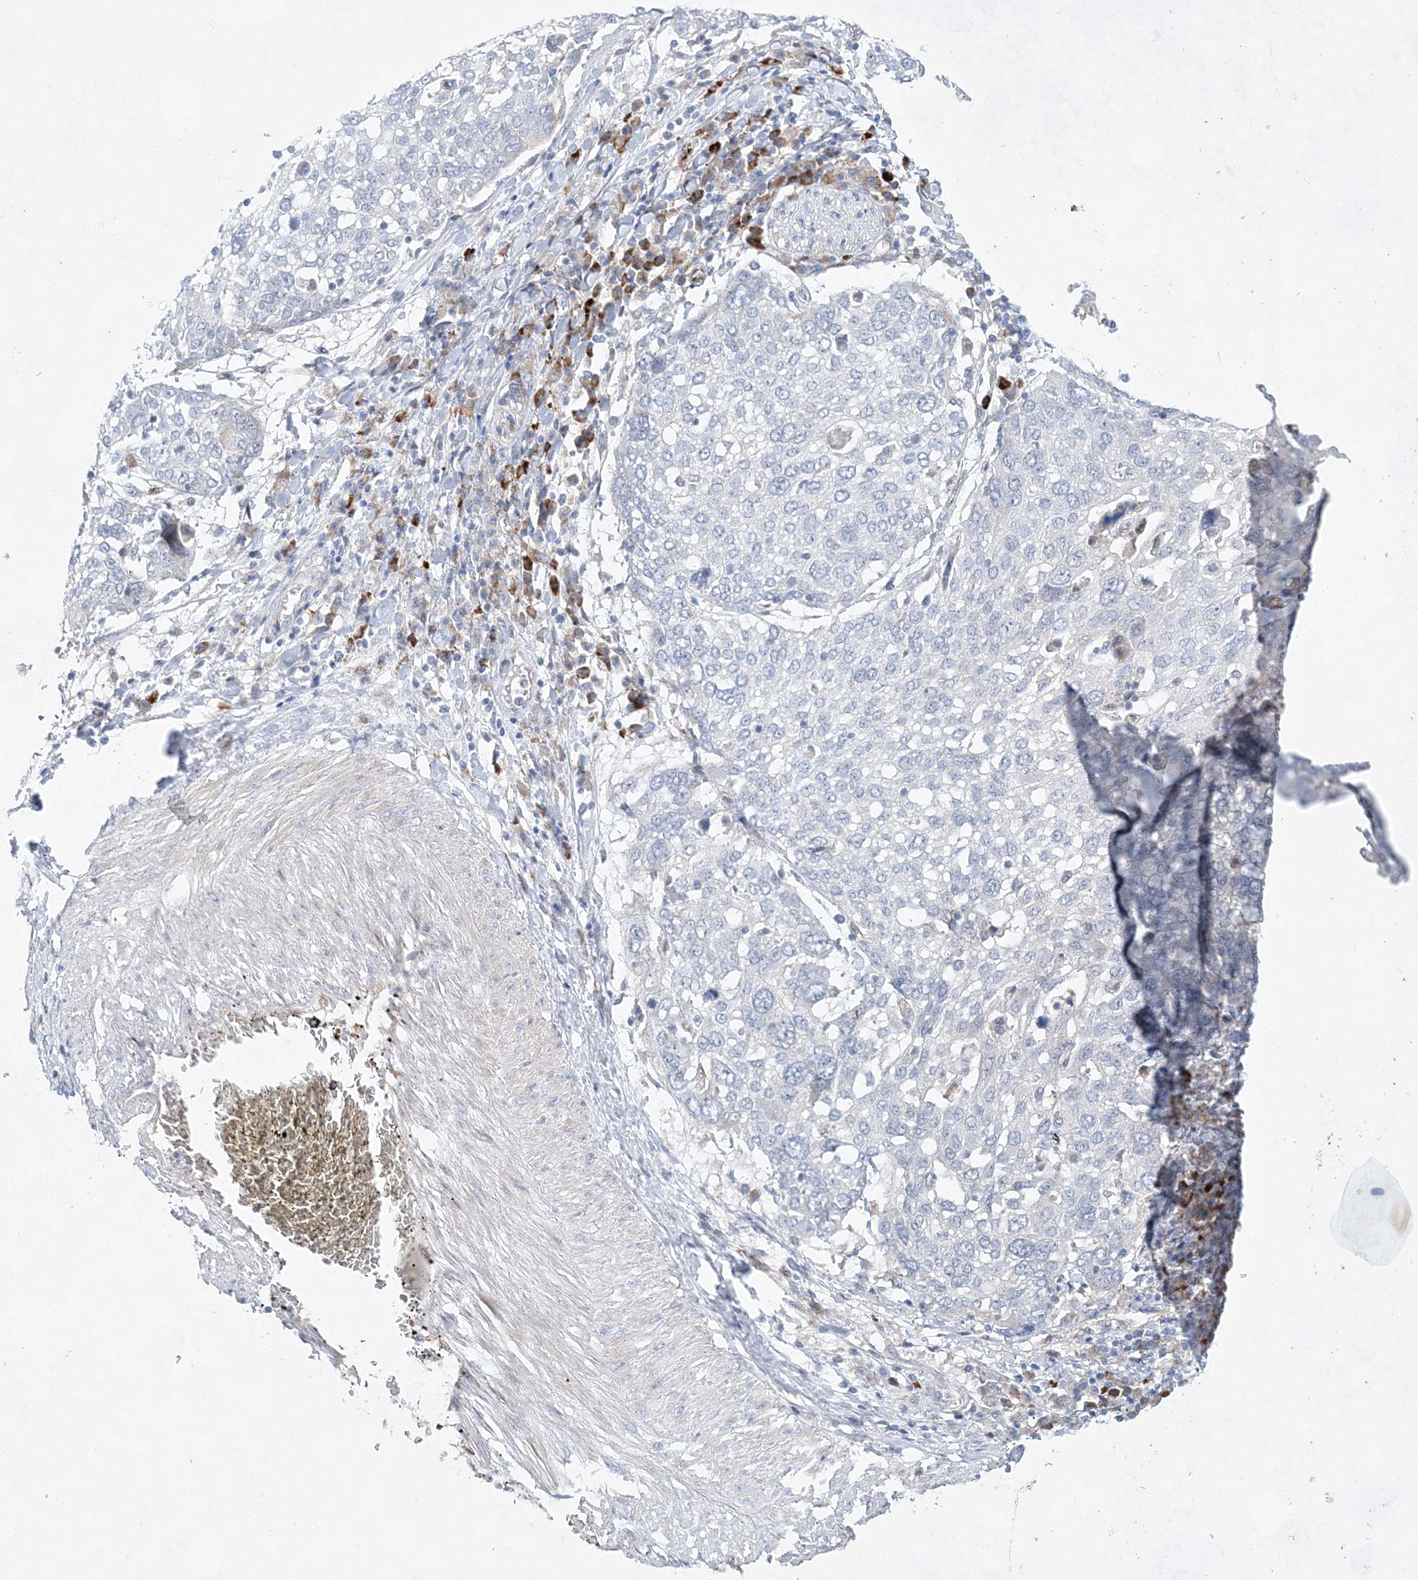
{"staining": {"intensity": "negative", "quantity": "none", "location": "none"}, "tissue": "lung cancer", "cell_type": "Tumor cells", "image_type": "cancer", "snomed": [{"axis": "morphology", "description": "Squamous cell carcinoma, NOS"}, {"axis": "topography", "description": "Lung"}], "caption": "Tumor cells show no significant protein expression in lung cancer (squamous cell carcinoma).", "gene": "TMEM132B", "patient": {"sex": "male", "age": 65}}